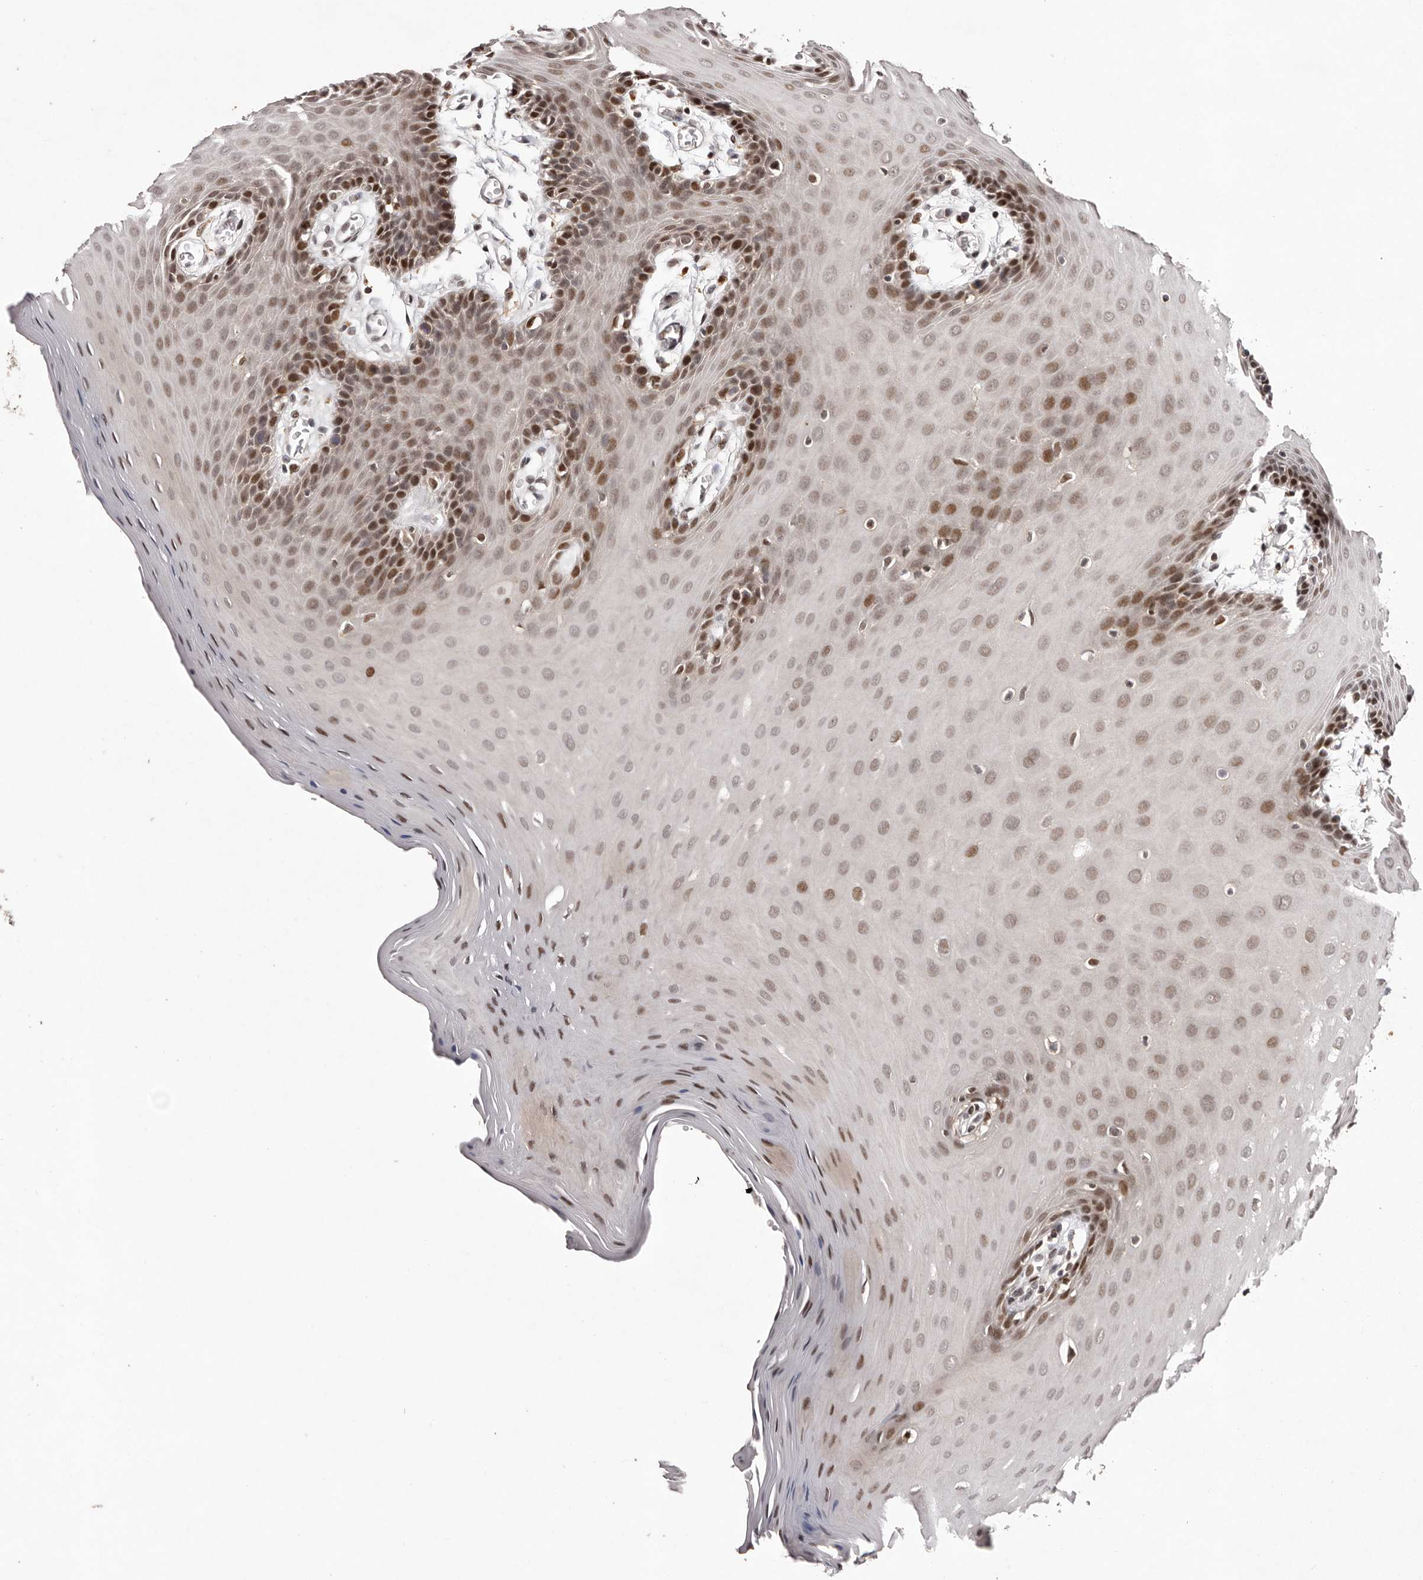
{"staining": {"intensity": "moderate", "quantity": "25%-75%", "location": "nuclear"}, "tissue": "oral mucosa", "cell_type": "Squamous epithelial cells", "image_type": "normal", "snomed": [{"axis": "morphology", "description": "Normal tissue, NOS"}, {"axis": "morphology", "description": "Squamous cell carcinoma, NOS"}, {"axis": "topography", "description": "Skeletal muscle"}, {"axis": "topography", "description": "Oral tissue"}, {"axis": "topography", "description": "Salivary gland"}, {"axis": "topography", "description": "Head-Neck"}], "caption": "Protein analysis of unremarkable oral mucosa reveals moderate nuclear expression in approximately 25%-75% of squamous epithelial cells.", "gene": "FBXO5", "patient": {"sex": "male", "age": 54}}